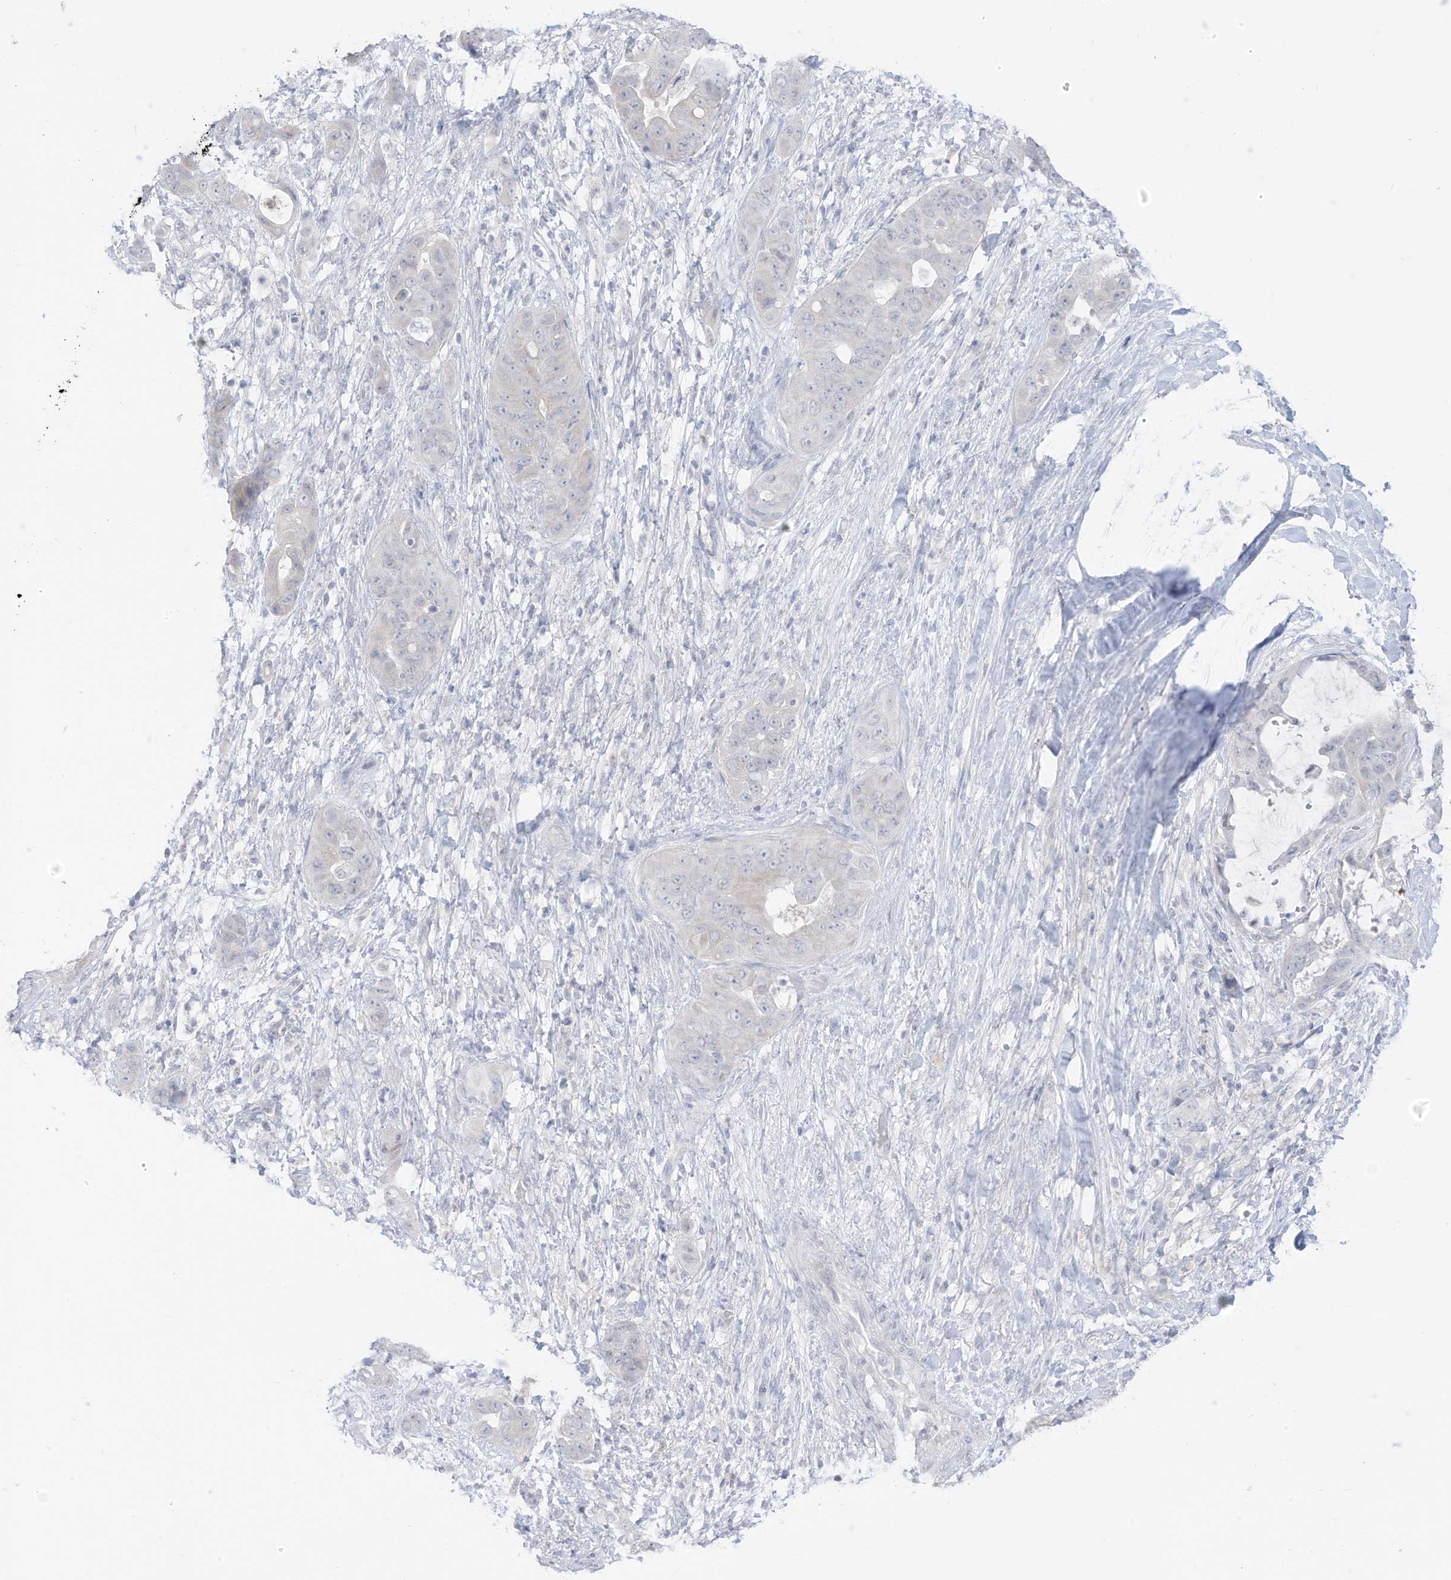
{"staining": {"intensity": "negative", "quantity": "none", "location": "none"}, "tissue": "liver cancer", "cell_type": "Tumor cells", "image_type": "cancer", "snomed": [{"axis": "morphology", "description": "Cholangiocarcinoma"}, {"axis": "topography", "description": "Liver"}], "caption": "High power microscopy photomicrograph of an IHC photomicrograph of liver cancer (cholangiocarcinoma), revealing no significant staining in tumor cells.", "gene": "OGT", "patient": {"sex": "female", "age": 52}}